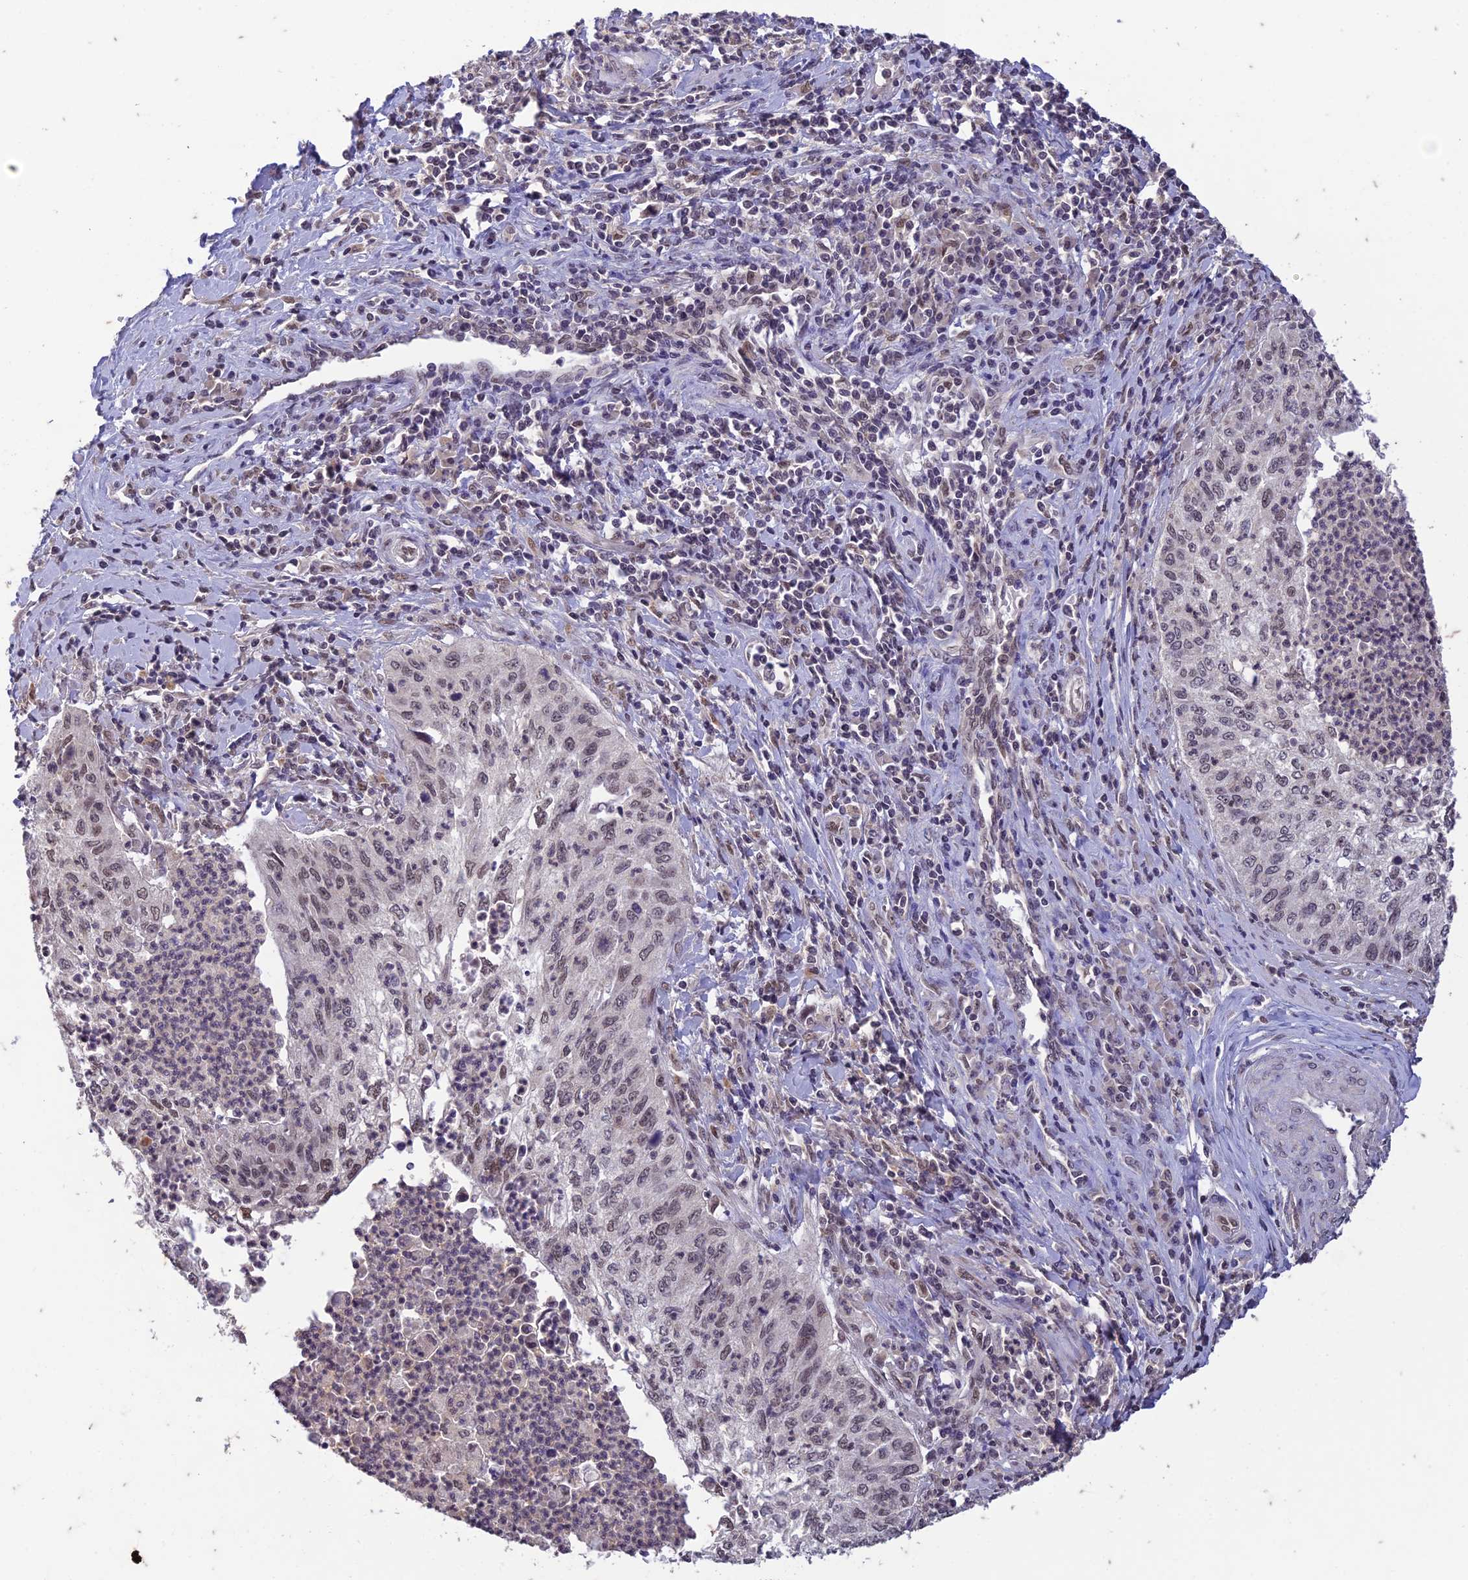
{"staining": {"intensity": "weak", "quantity": "25%-75%", "location": "nuclear"}, "tissue": "cervical cancer", "cell_type": "Tumor cells", "image_type": "cancer", "snomed": [{"axis": "morphology", "description": "Squamous cell carcinoma, NOS"}, {"axis": "topography", "description": "Cervix"}], "caption": "IHC staining of cervical cancer (squamous cell carcinoma), which demonstrates low levels of weak nuclear staining in about 25%-75% of tumor cells indicating weak nuclear protein expression. The staining was performed using DAB (brown) for protein detection and nuclei were counterstained in hematoxylin (blue).", "gene": "POP4", "patient": {"sex": "female", "age": 30}}